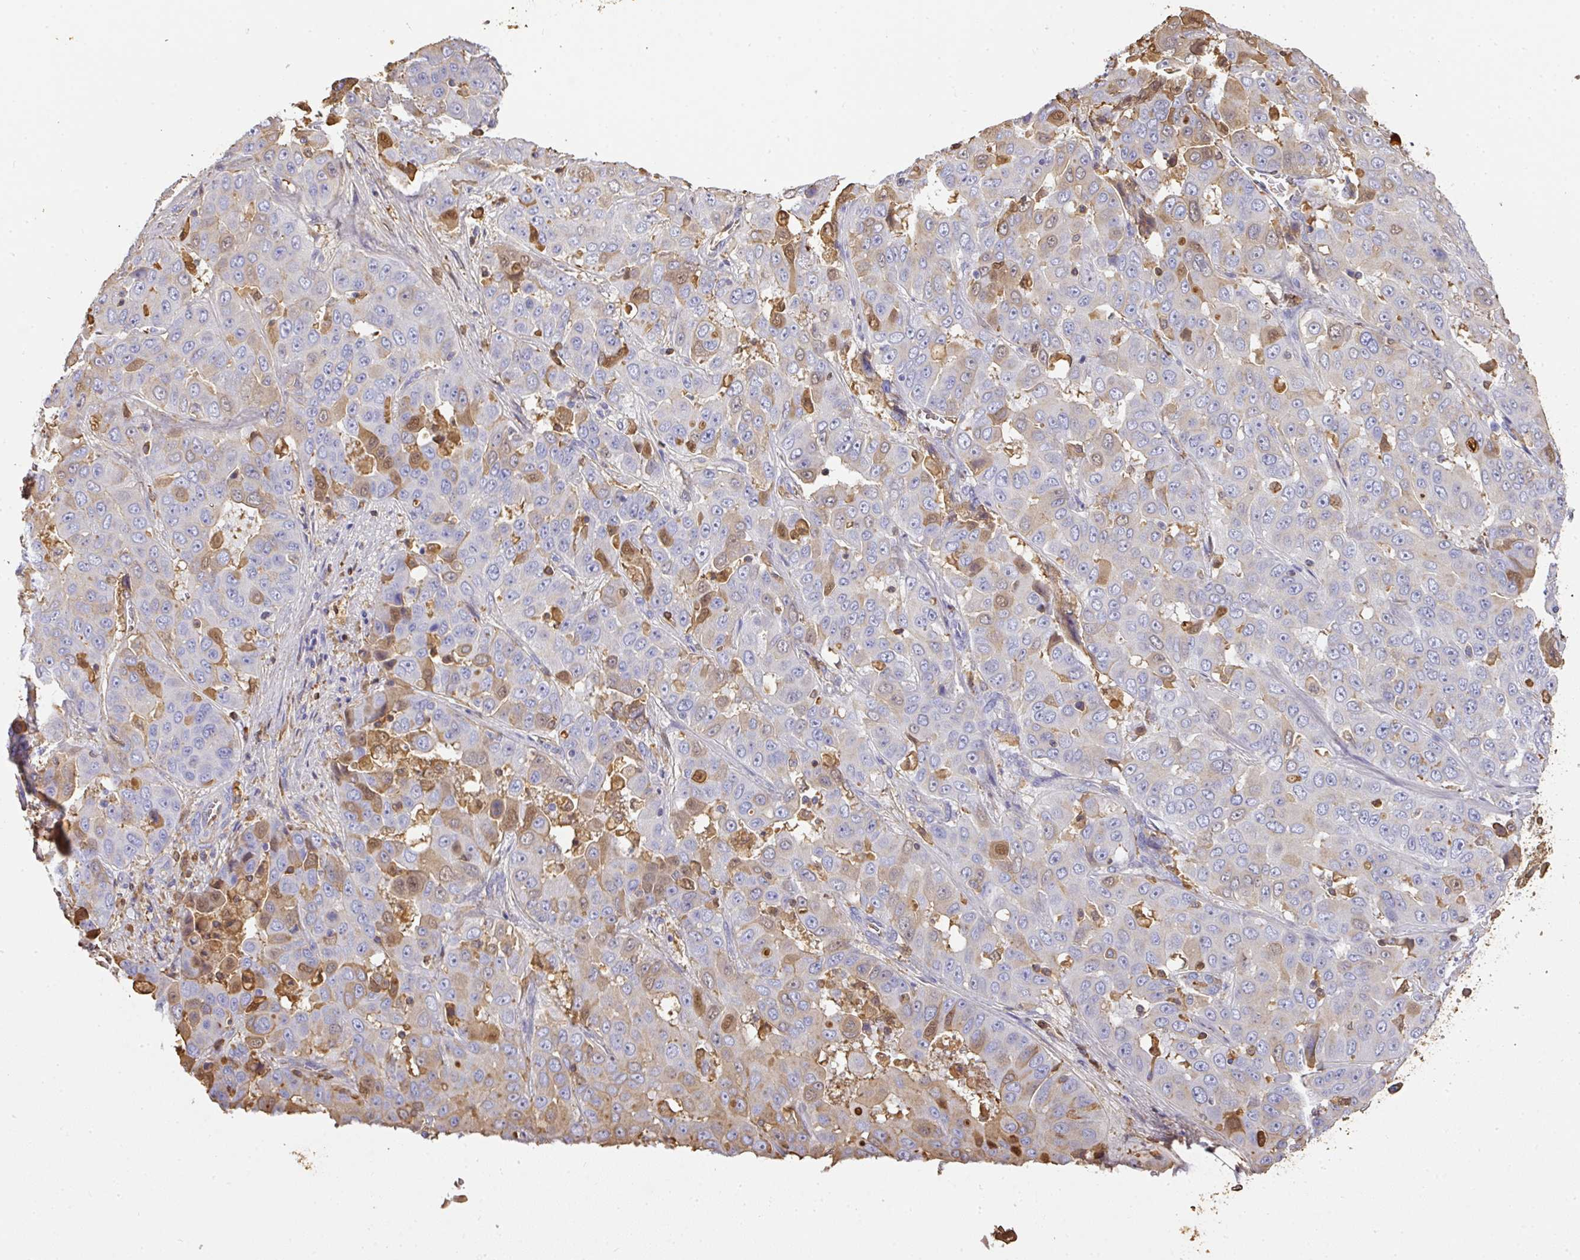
{"staining": {"intensity": "moderate", "quantity": "<25%", "location": "cytoplasmic/membranous"}, "tissue": "liver cancer", "cell_type": "Tumor cells", "image_type": "cancer", "snomed": [{"axis": "morphology", "description": "Cholangiocarcinoma"}, {"axis": "topography", "description": "Liver"}], "caption": "Brown immunohistochemical staining in human liver cancer (cholangiocarcinoma) demonstrates moderate cytoplasmic/membranous expression in approximately <25% of tumor cells.", "gene": "ALB", "patient": {"sex": "female", "age": 52}}